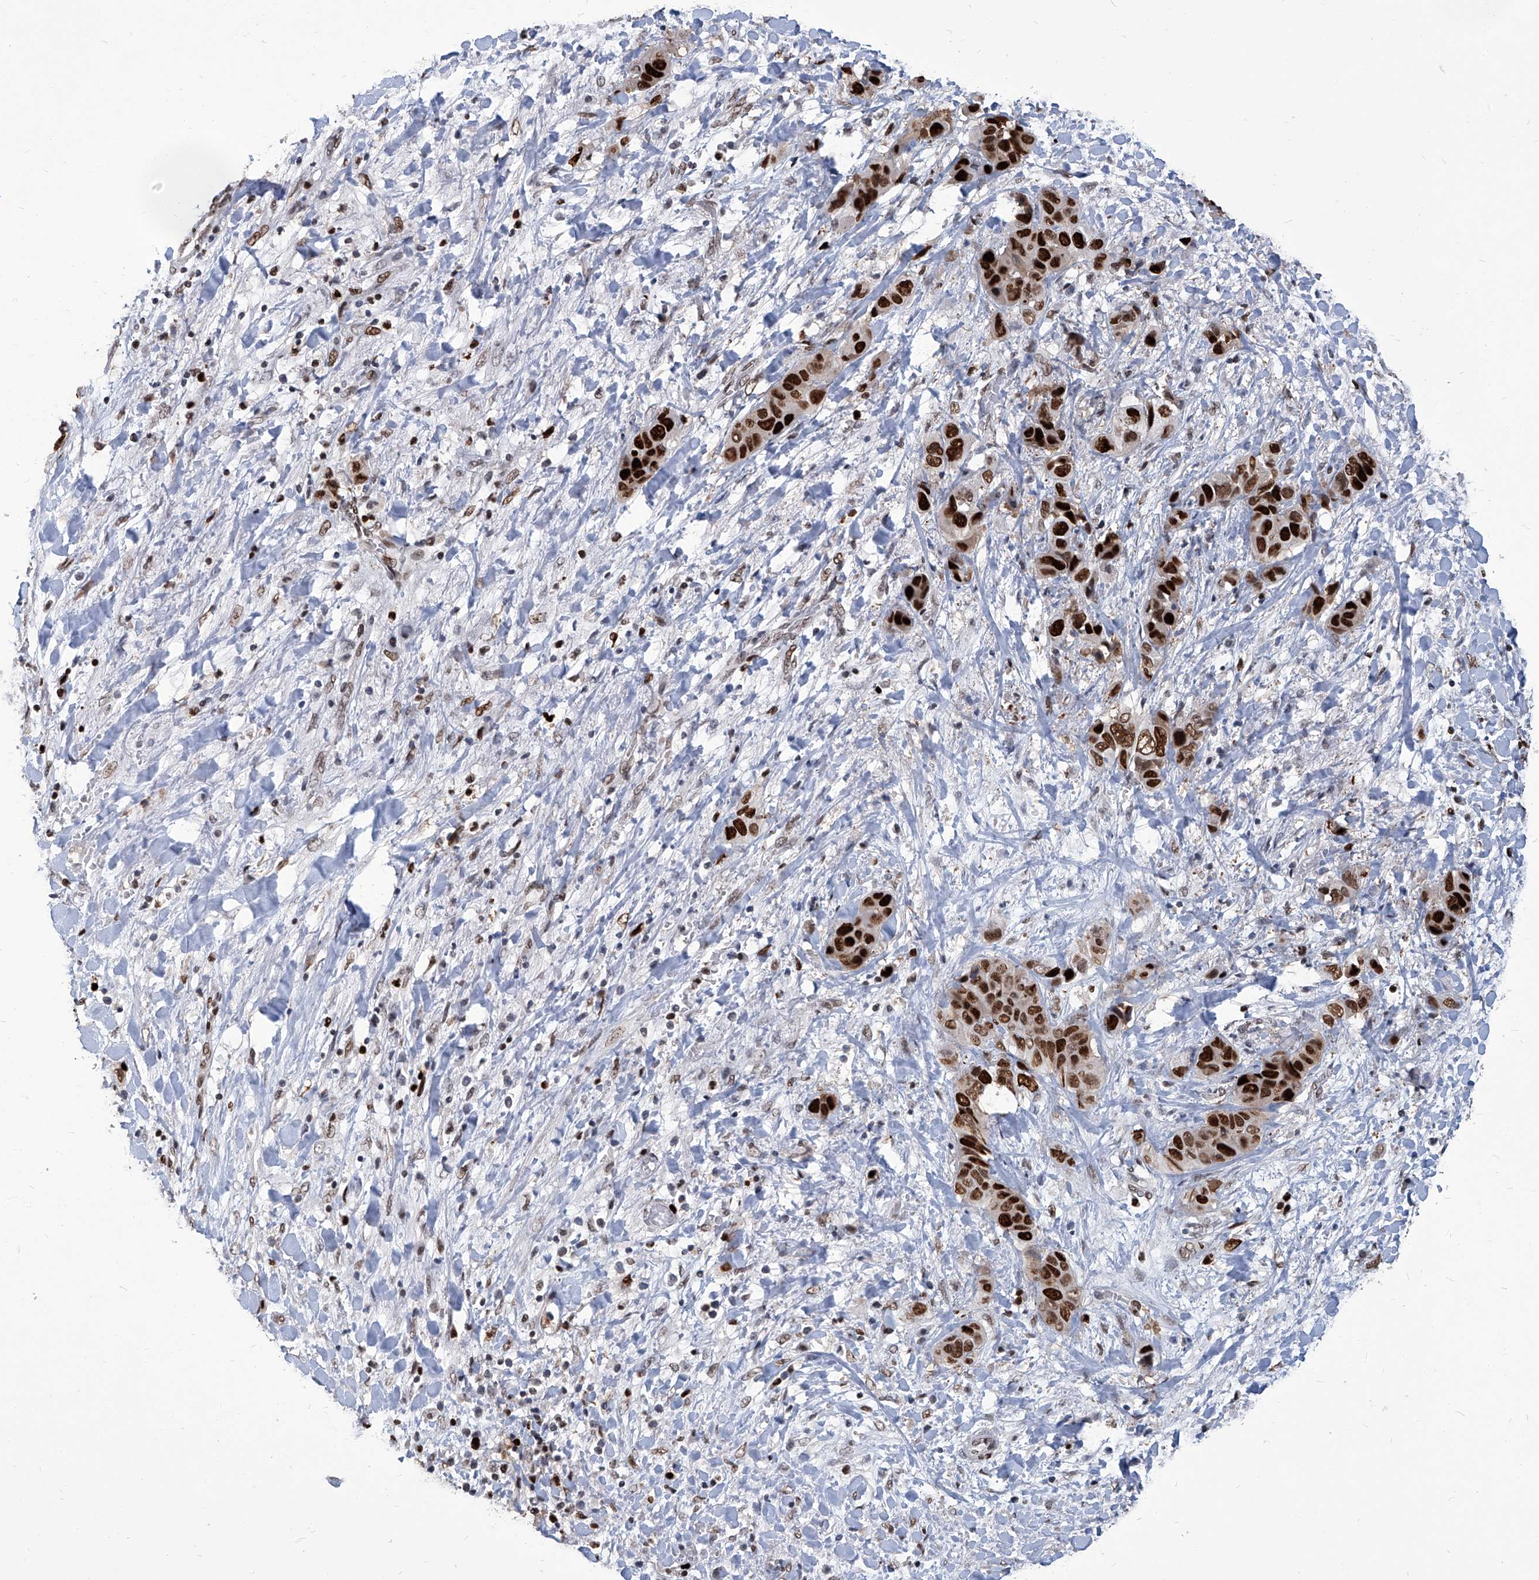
{"staining": {"intensity": "strong", "quantity": ">75%", "location": "nuclear"}, "tissue": "liver cancer", "cell_type": "Tumor cells", "image_type": "cancer", "snomed": [{"axis": "morphology", "description": "Cholangiocarcinoma"}, {"axis": "topography", "description": "Liver"}], "caption": "Protein expression analysis of liver cholangiocarcinoma reveals strong nuclear positivity in approximately >75% of tumor cells. The protein of interest is shown in brown color, while the nuclei are stained blue.", "gene": "PCNA", "patient": {"sex": "female", "age": 52}}